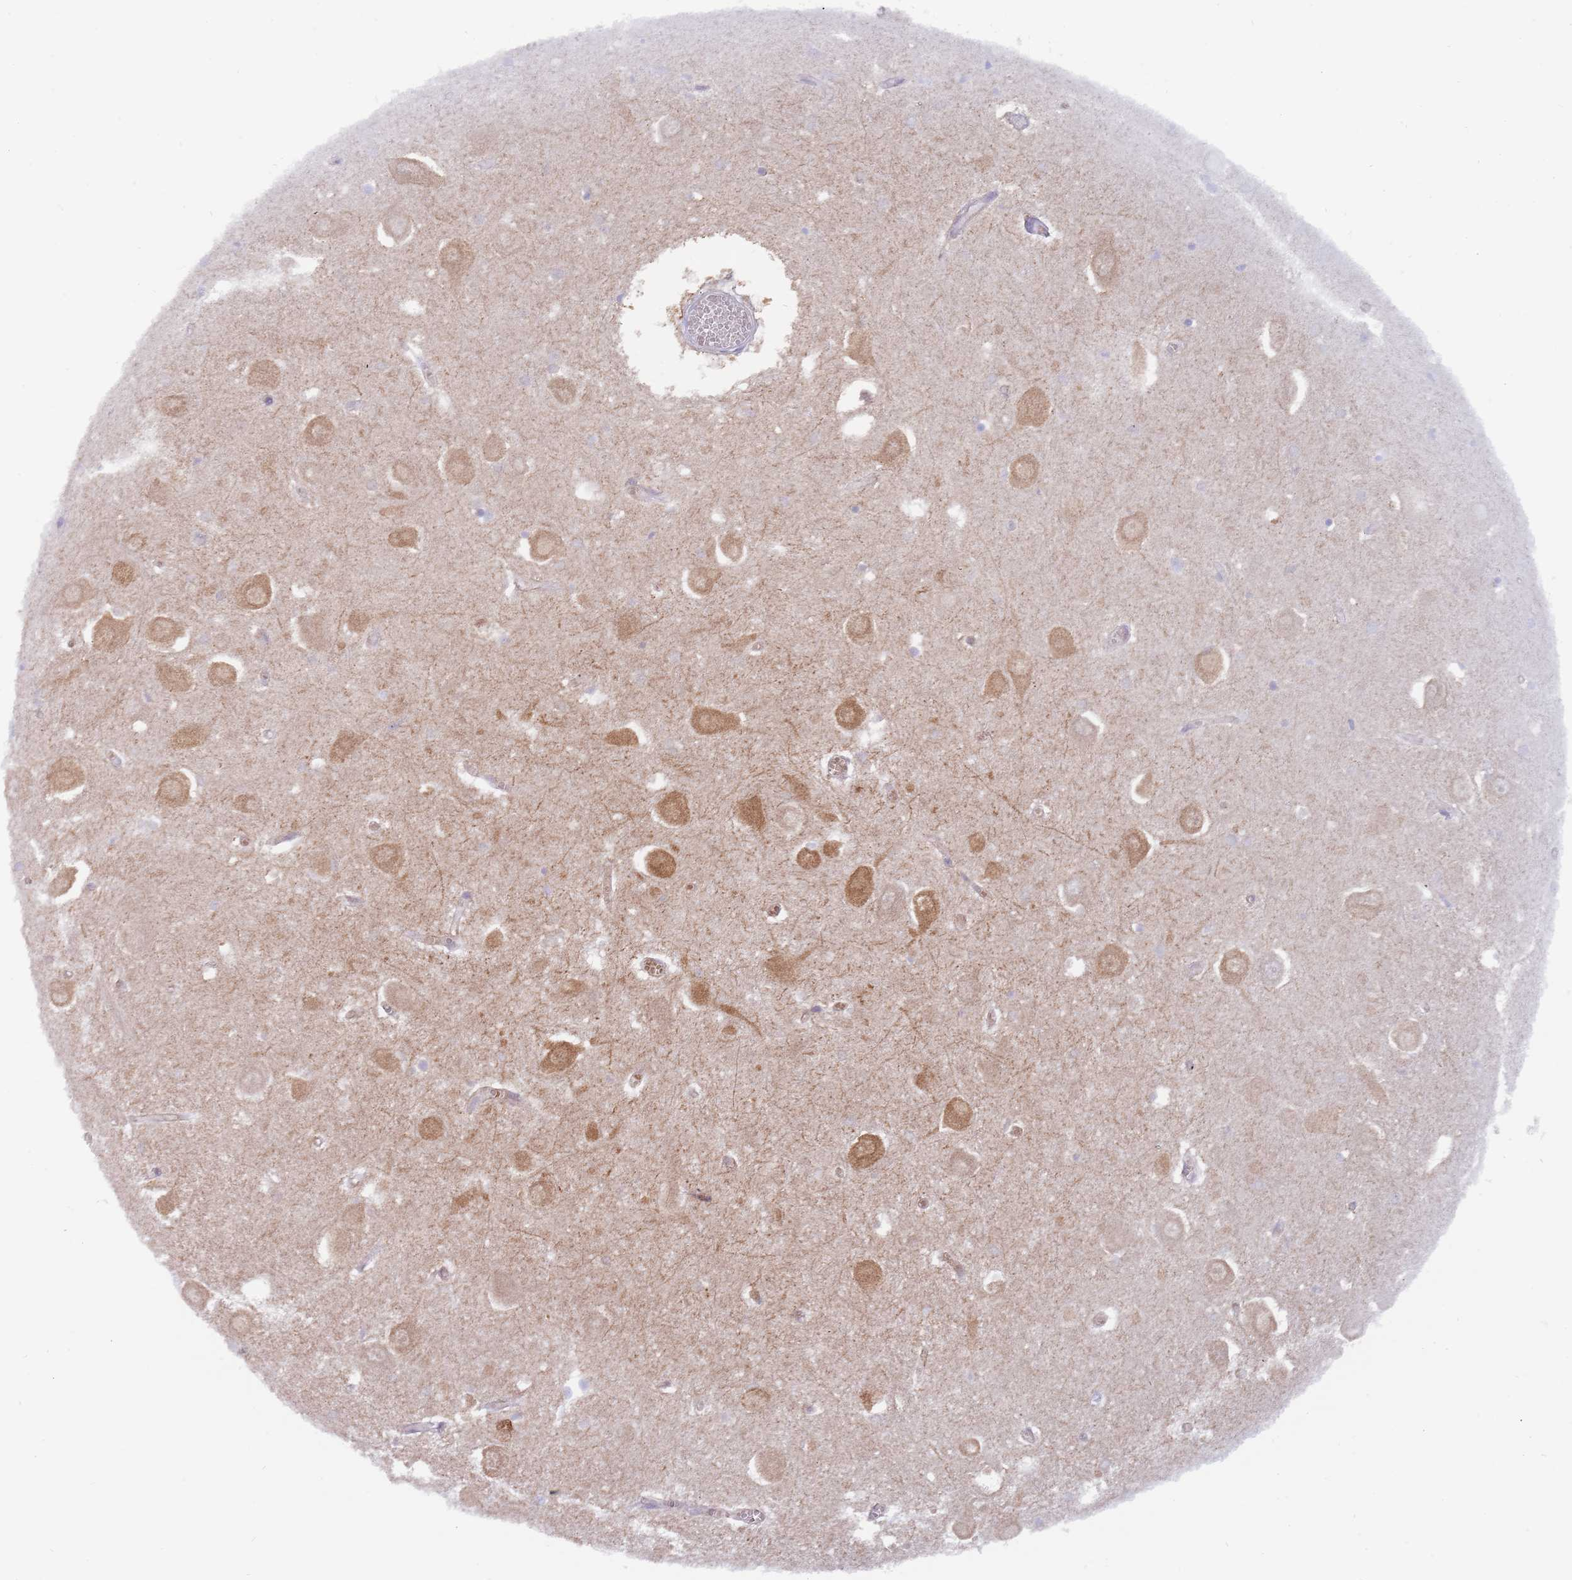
{"staining": {"intensity": "moderate", "quantity": "<25%", "location": "nuclear"}, "tissue": "hippocampus", "cell_type": "Glial cells", "image_type": "normal", "snomed": [{"axis": "morphology", "description": "Normal tissue, NOS"}, {"axis": "topography", "description": "Hippocampus"}], "caption": "This micrograph reveals unremarkable hippocampus stained with immunohistochemistry to label a protein in brown. The nuclear of glial cells show moderate positivity for the protein. Nuclei are counter-stained blue.", "gene": "ENSG00000285547", "patient": {"sex": "male", "age": 70}}